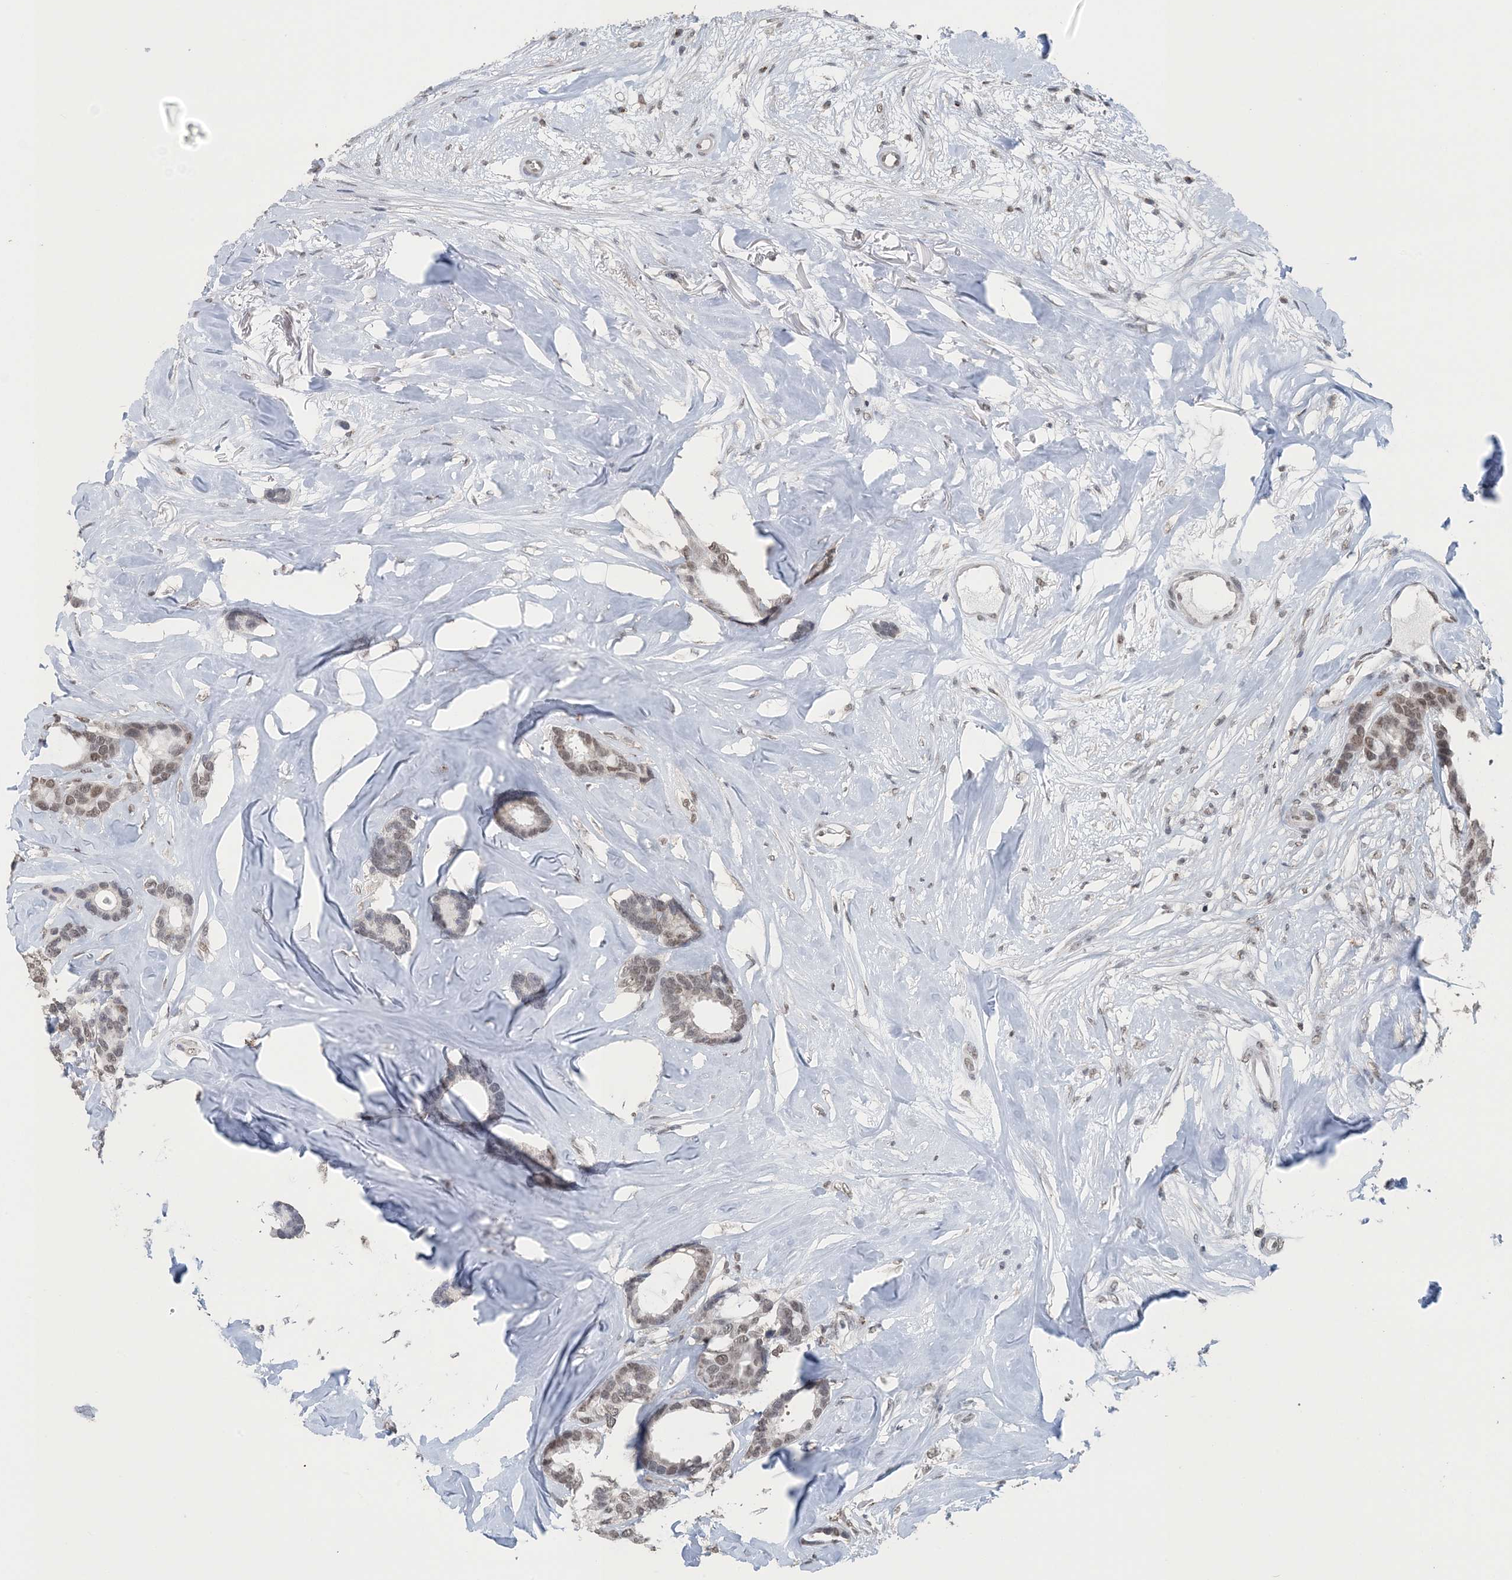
{"staining": {"intensity": "weak", "quantity": "25%-75%", "location": "nuclear"}, "tissue": "breast cancer", "cell_type": "Tumor cells", "image_type": "cancer", "snomed": [{"axis": "morphology", "description": "Duct carcinoma"}, {"axis": "topography", "description": "Breast"}], "caption": "High-magnification brightfield microscopy of breast cancer stained with DAB (brown) and counterstained with hematoxylin (blue). tumor cells exhibit weak nuclear expression is seen in approximately25%-75% of cells.", "gene": "MBD2", "patient": {"sex": "female", "age": 87}}